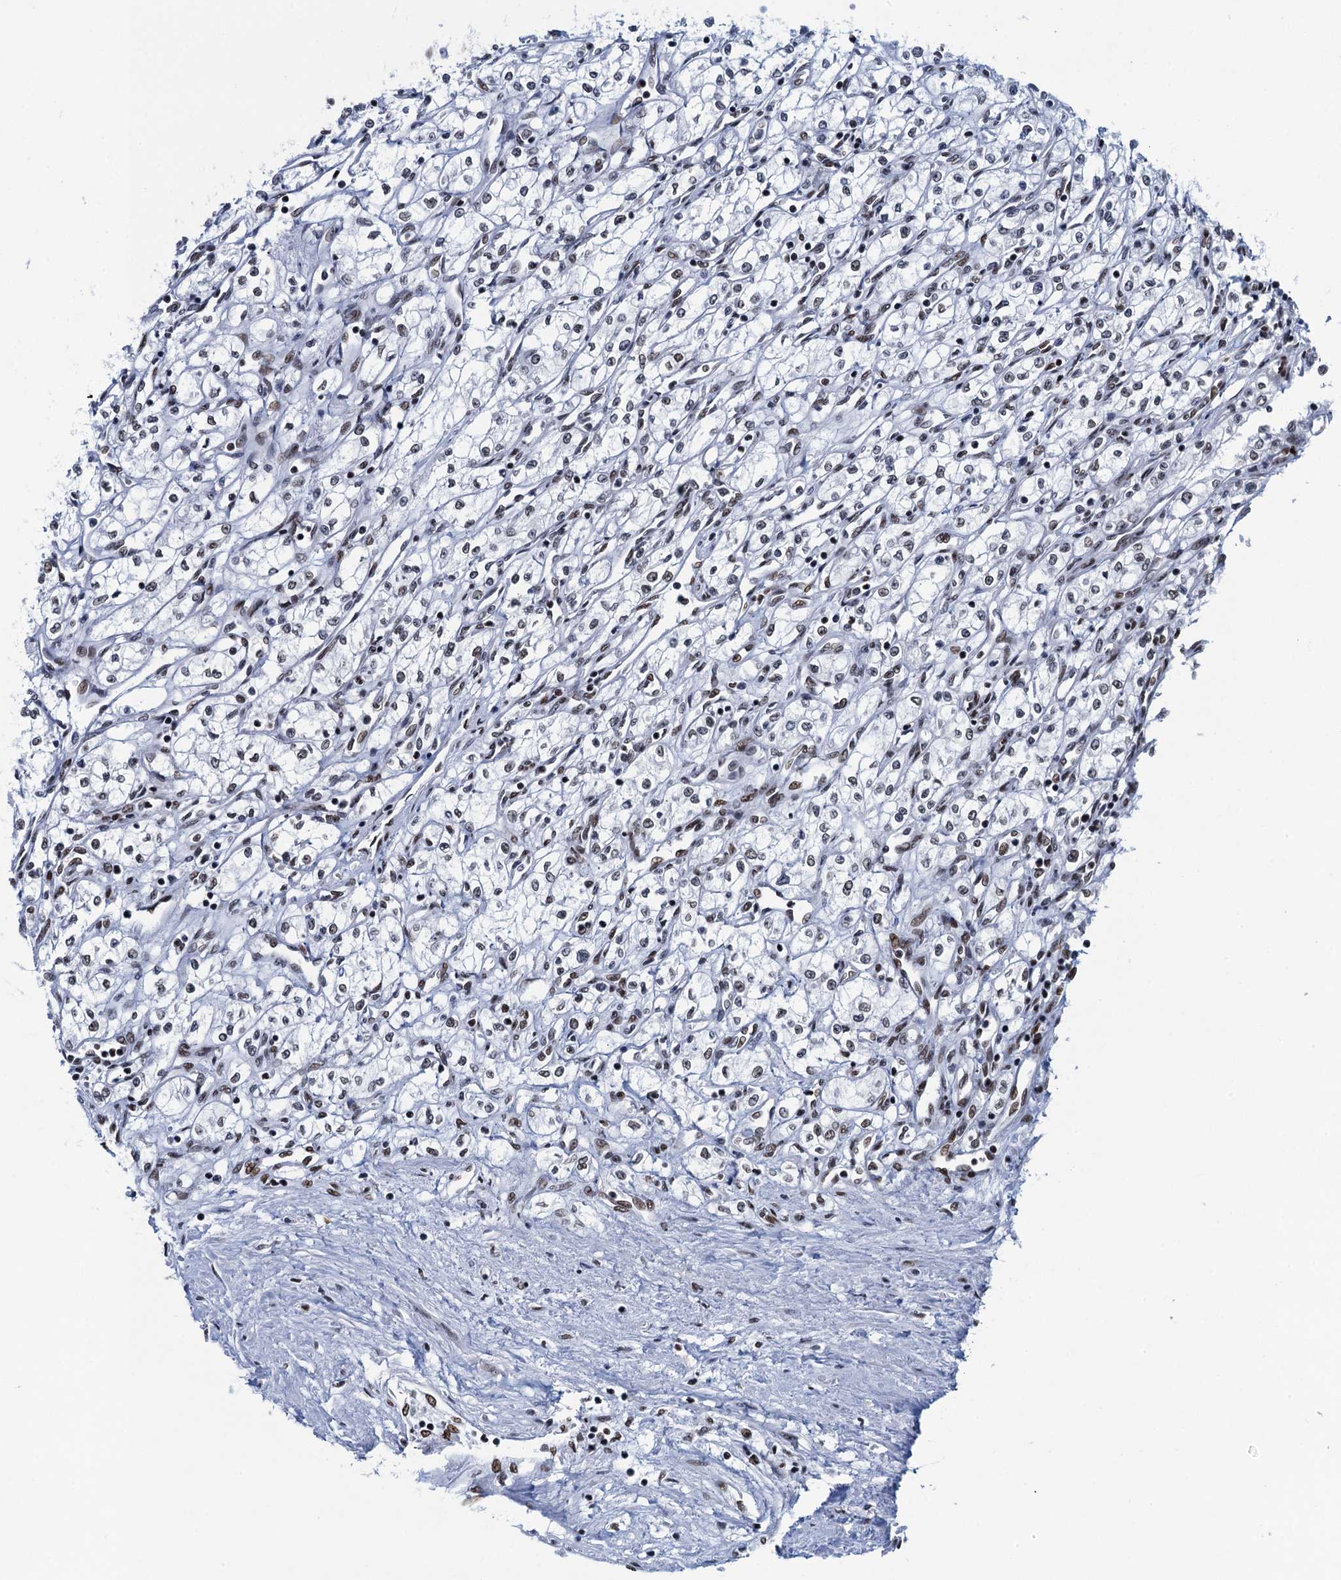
{"staining": {"intensity": "weak", "quantity": "<25%", "location": "nuclear"}, "tissue": "renal cancer", "cell_type": "Tumor cells", "image_type": "cancer", "snomed": [{"axis": "morphology", "description": "Adenocarcinoma, NOS"}, {"axis": "topography", "description": "Kidney"}], "caption": "Image shows no protein positivity in tumor cells of renal cancer tissue.", "gene": "HNRNPUL2", "patient": {"sex": "male", "age": 59}}